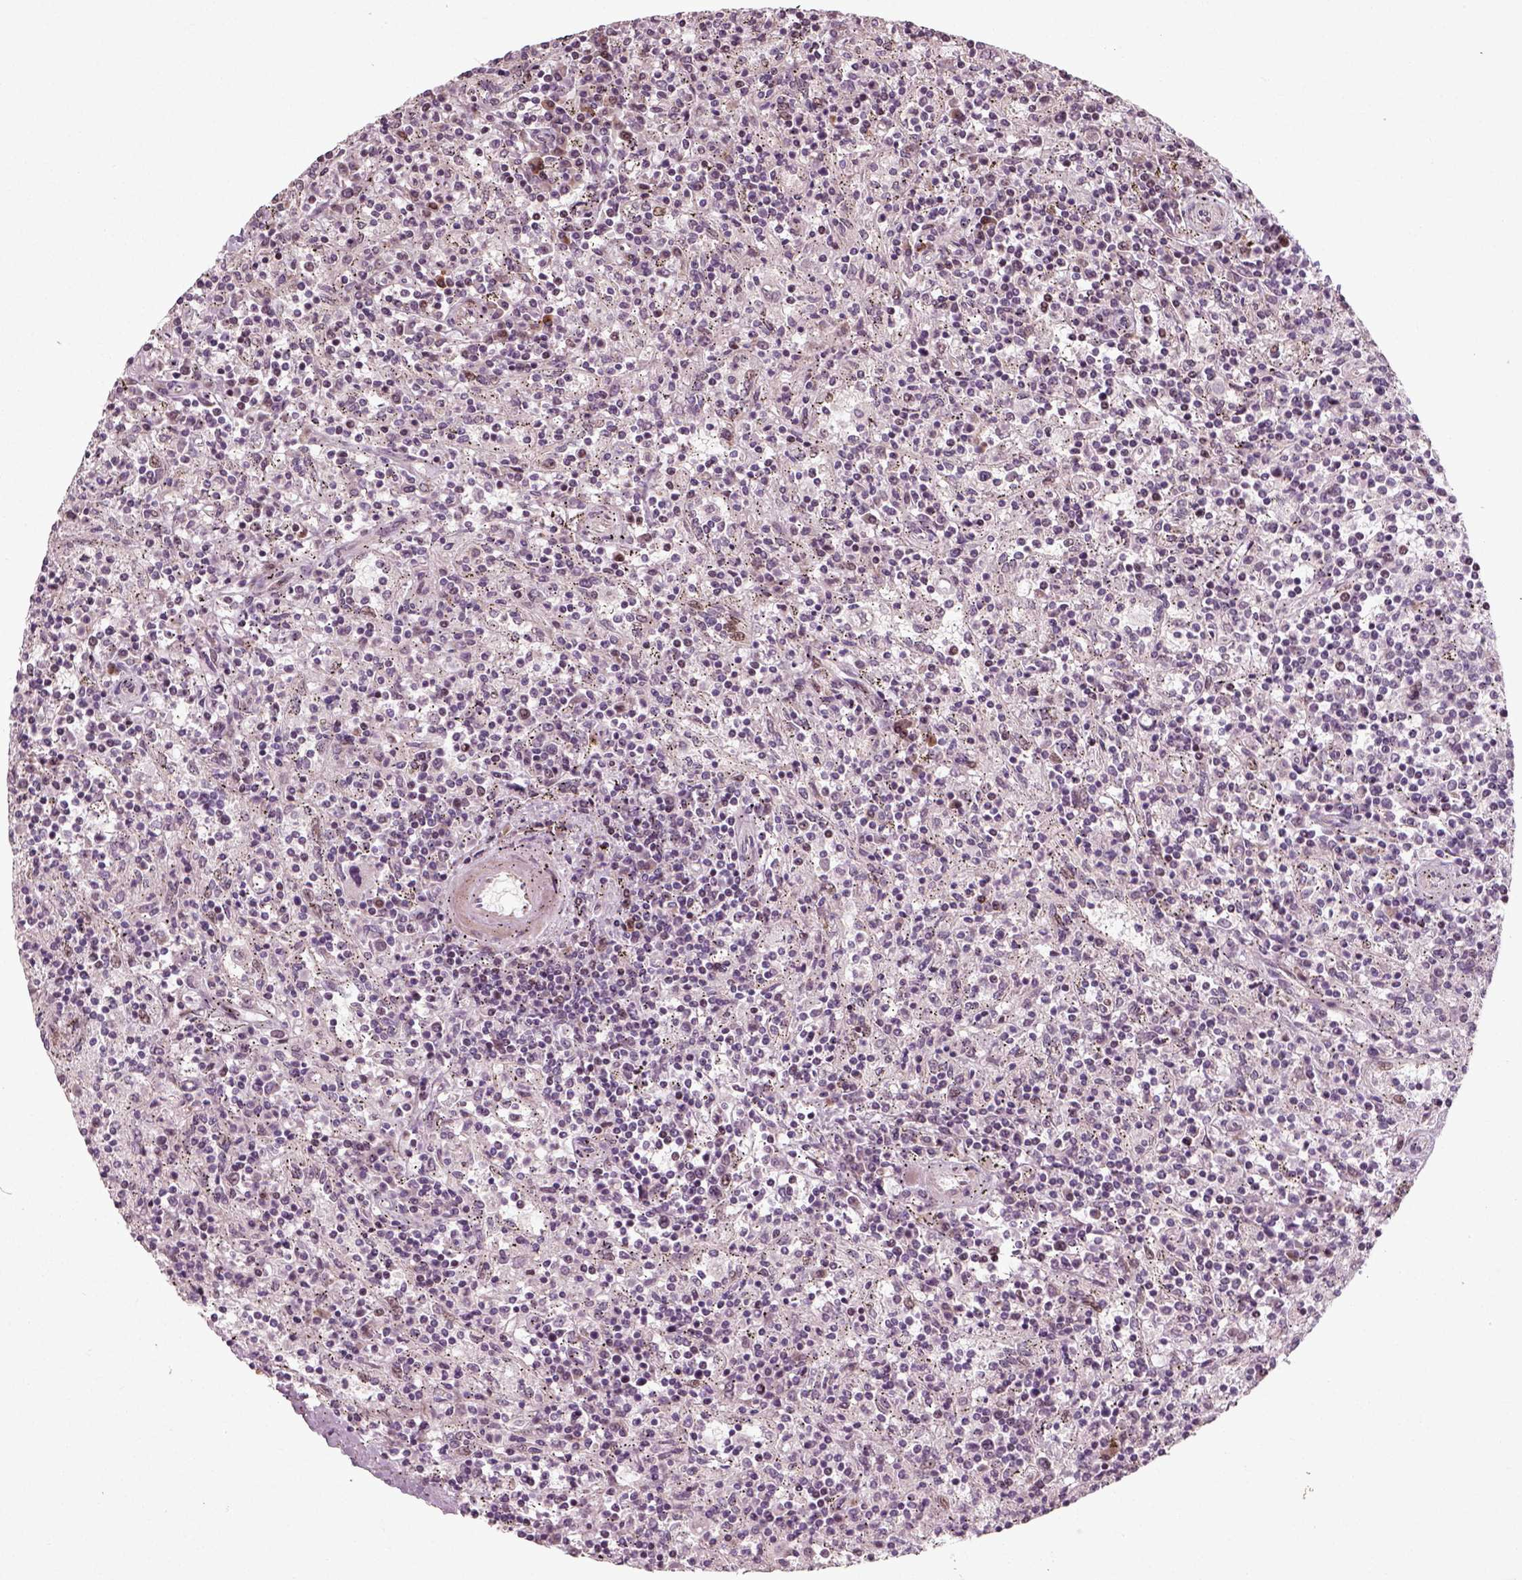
{"staining": {"intensity": "negative", "quantity": "none", "location": "none"}, "tissue": "lymphoma", "cell_type": "Tumor cells", "image_type": "cancer", "snomed": [{"axis": "morphology", "description": "Malignant lymphoma, non-Hodgkin's type, Low grade"}, {"axis": "topography", "description": "Spleen"}], "caption": "IHC of malignant lymphoma, non-Hodgkin's type (low-grade) exhibits no positivity in tumor cells.", "gene": "CDC14A", "patient": {"sex": "male", "age": 62}}